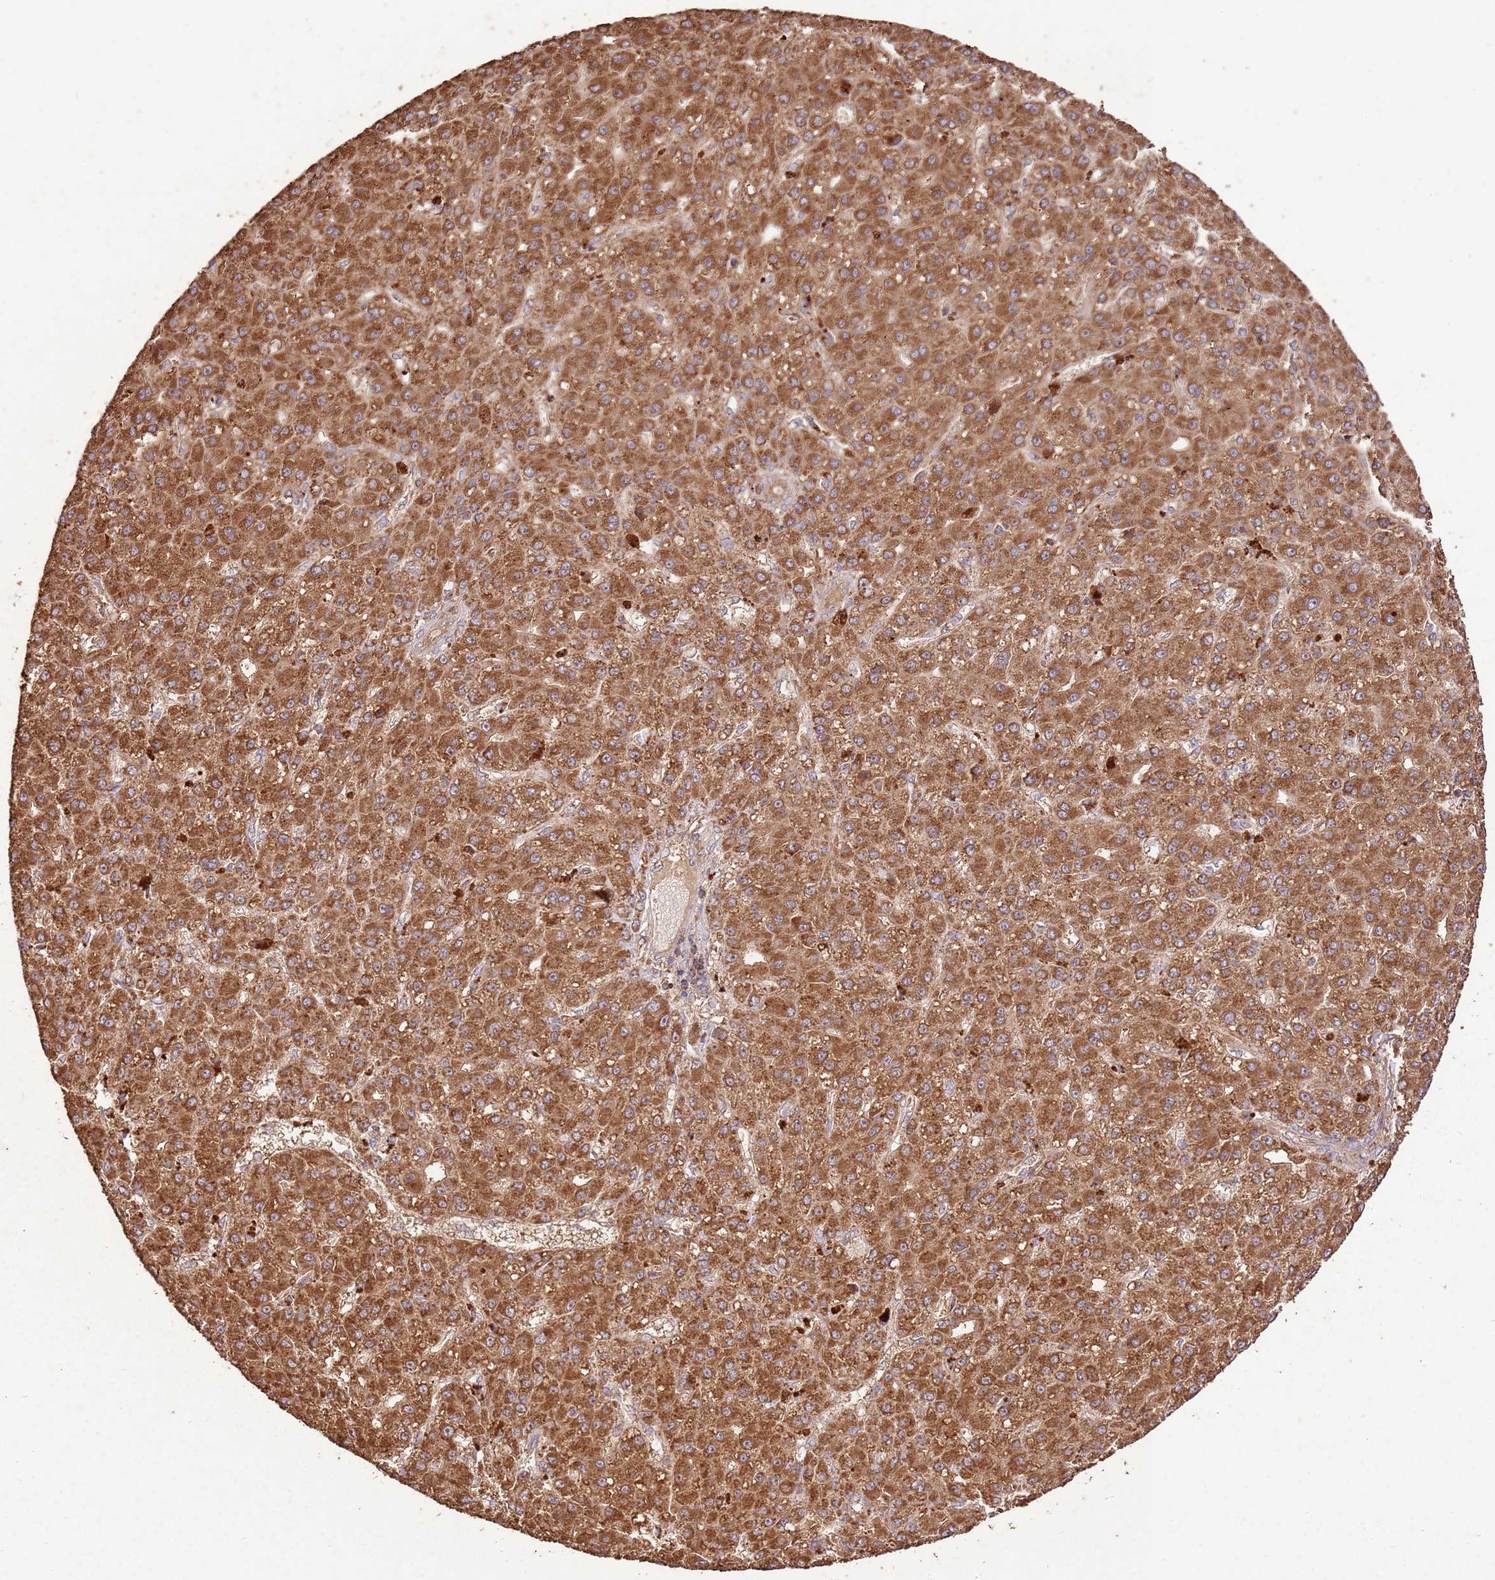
{"staining": {"intensity": "strong", "quantity": ">75%", "location": "cytoplasmic/membranous"}, "tissue": "liver cancer", "cell_type": "Tumor cells", "image_type": "cancer", "snomed": [{"axis": "morphology", "description": "Carcinoma, Hepatocellular, NOS"}, {"axis": "topography", "description": "Liver"}], "caption": "An image of human liver cancer stained for a protein demonstrates strong cytoplasmic/membranous brown staining in tumor cells.", "gene": "LRRC28", "patient": {"sex": "male", "age": 67}}